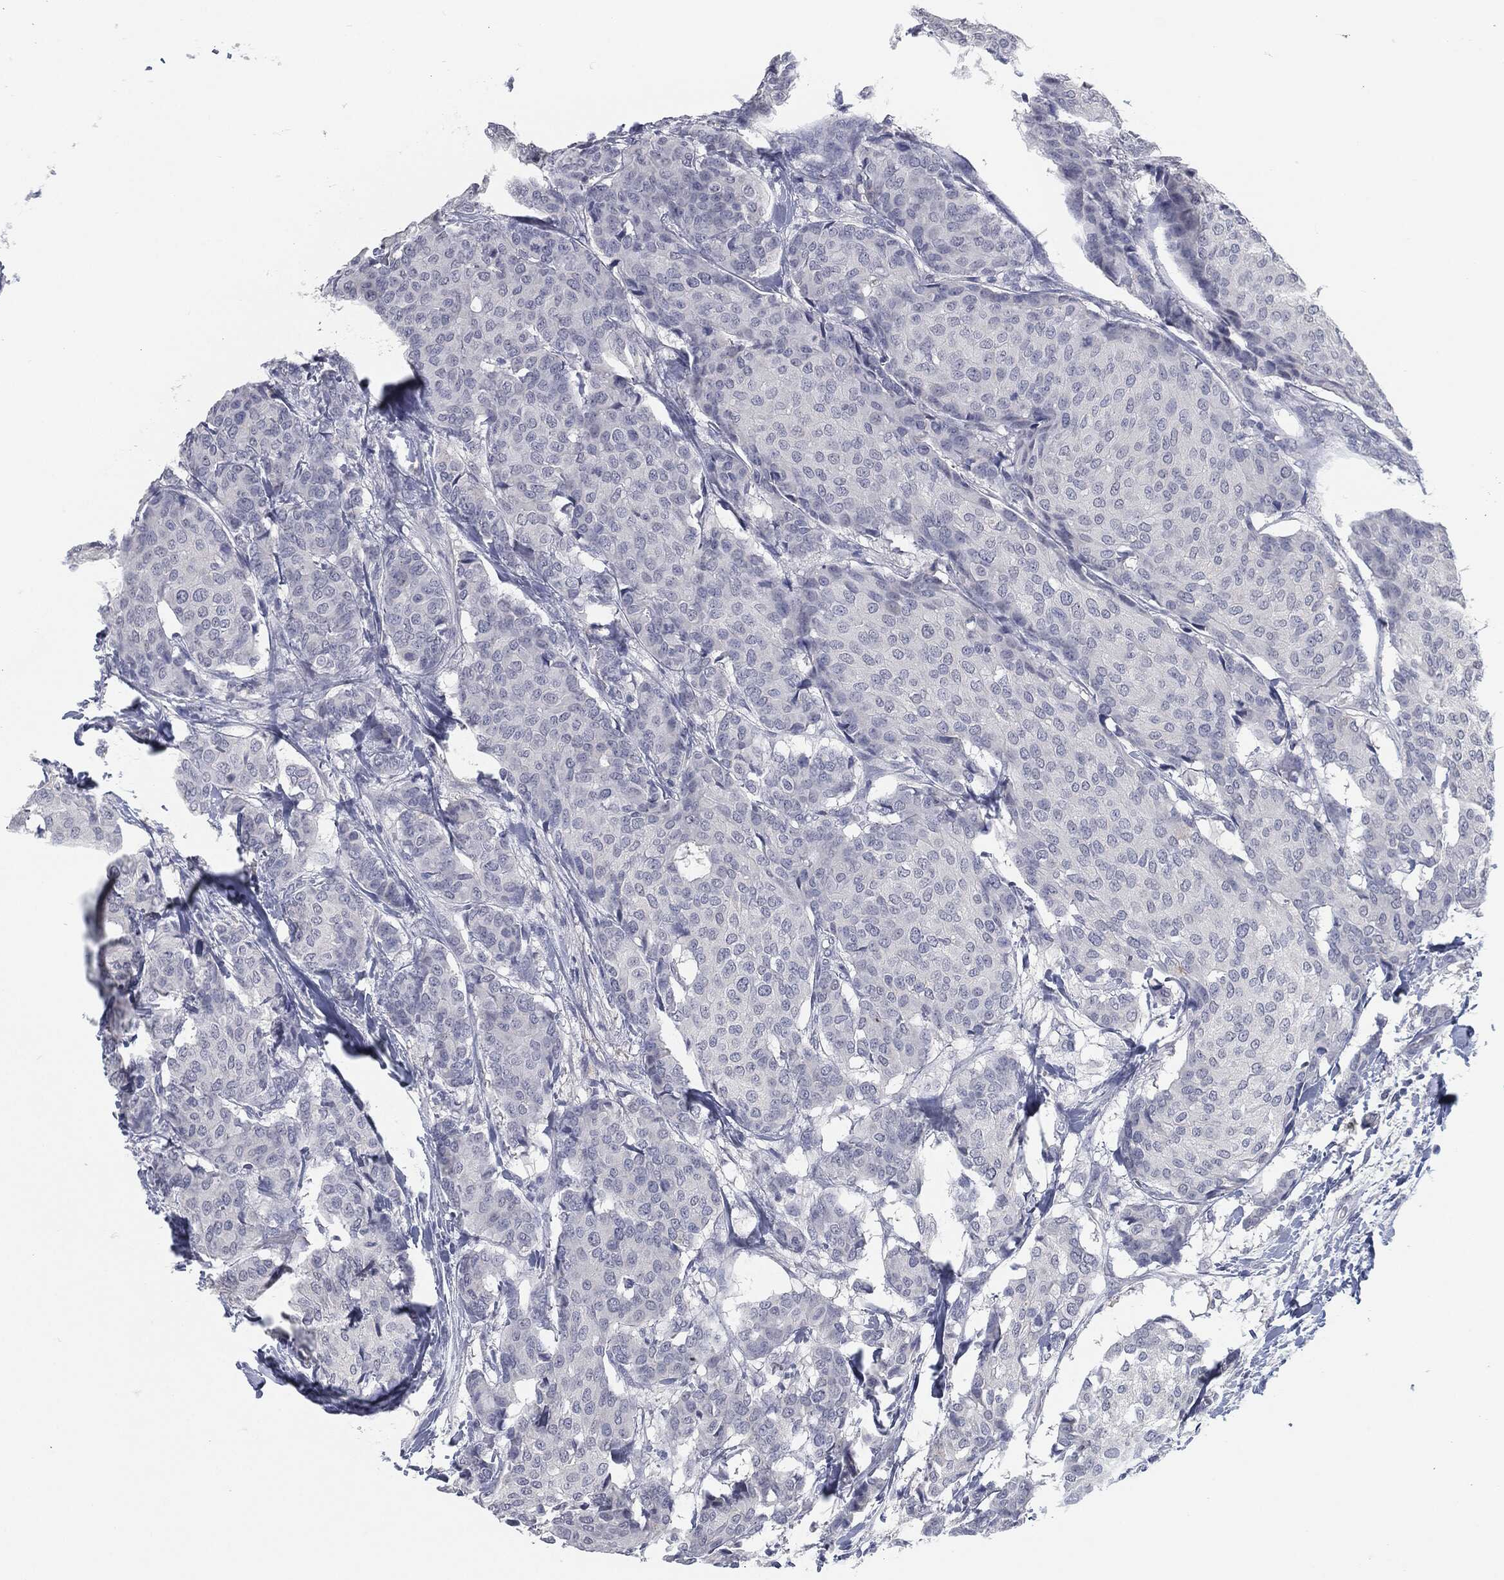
{"staining": {"intensity": "negative", "quantity": "none", "location": "none"}, "tissue": "breast cancer", "cell_type": "Tumor cells", "image_type": "cancer", "snomed": [{"axis": "morphology", "description": "Duct carcinoma"}, {"axis": "topography", "description": "Breast"}], "caption": "The histopathology image exhibits no staining of tumor cells in breast cancer. Nuclei are stained in blue.", "gene": "MST1", "patient": {"sex": "female", "age": 75}}